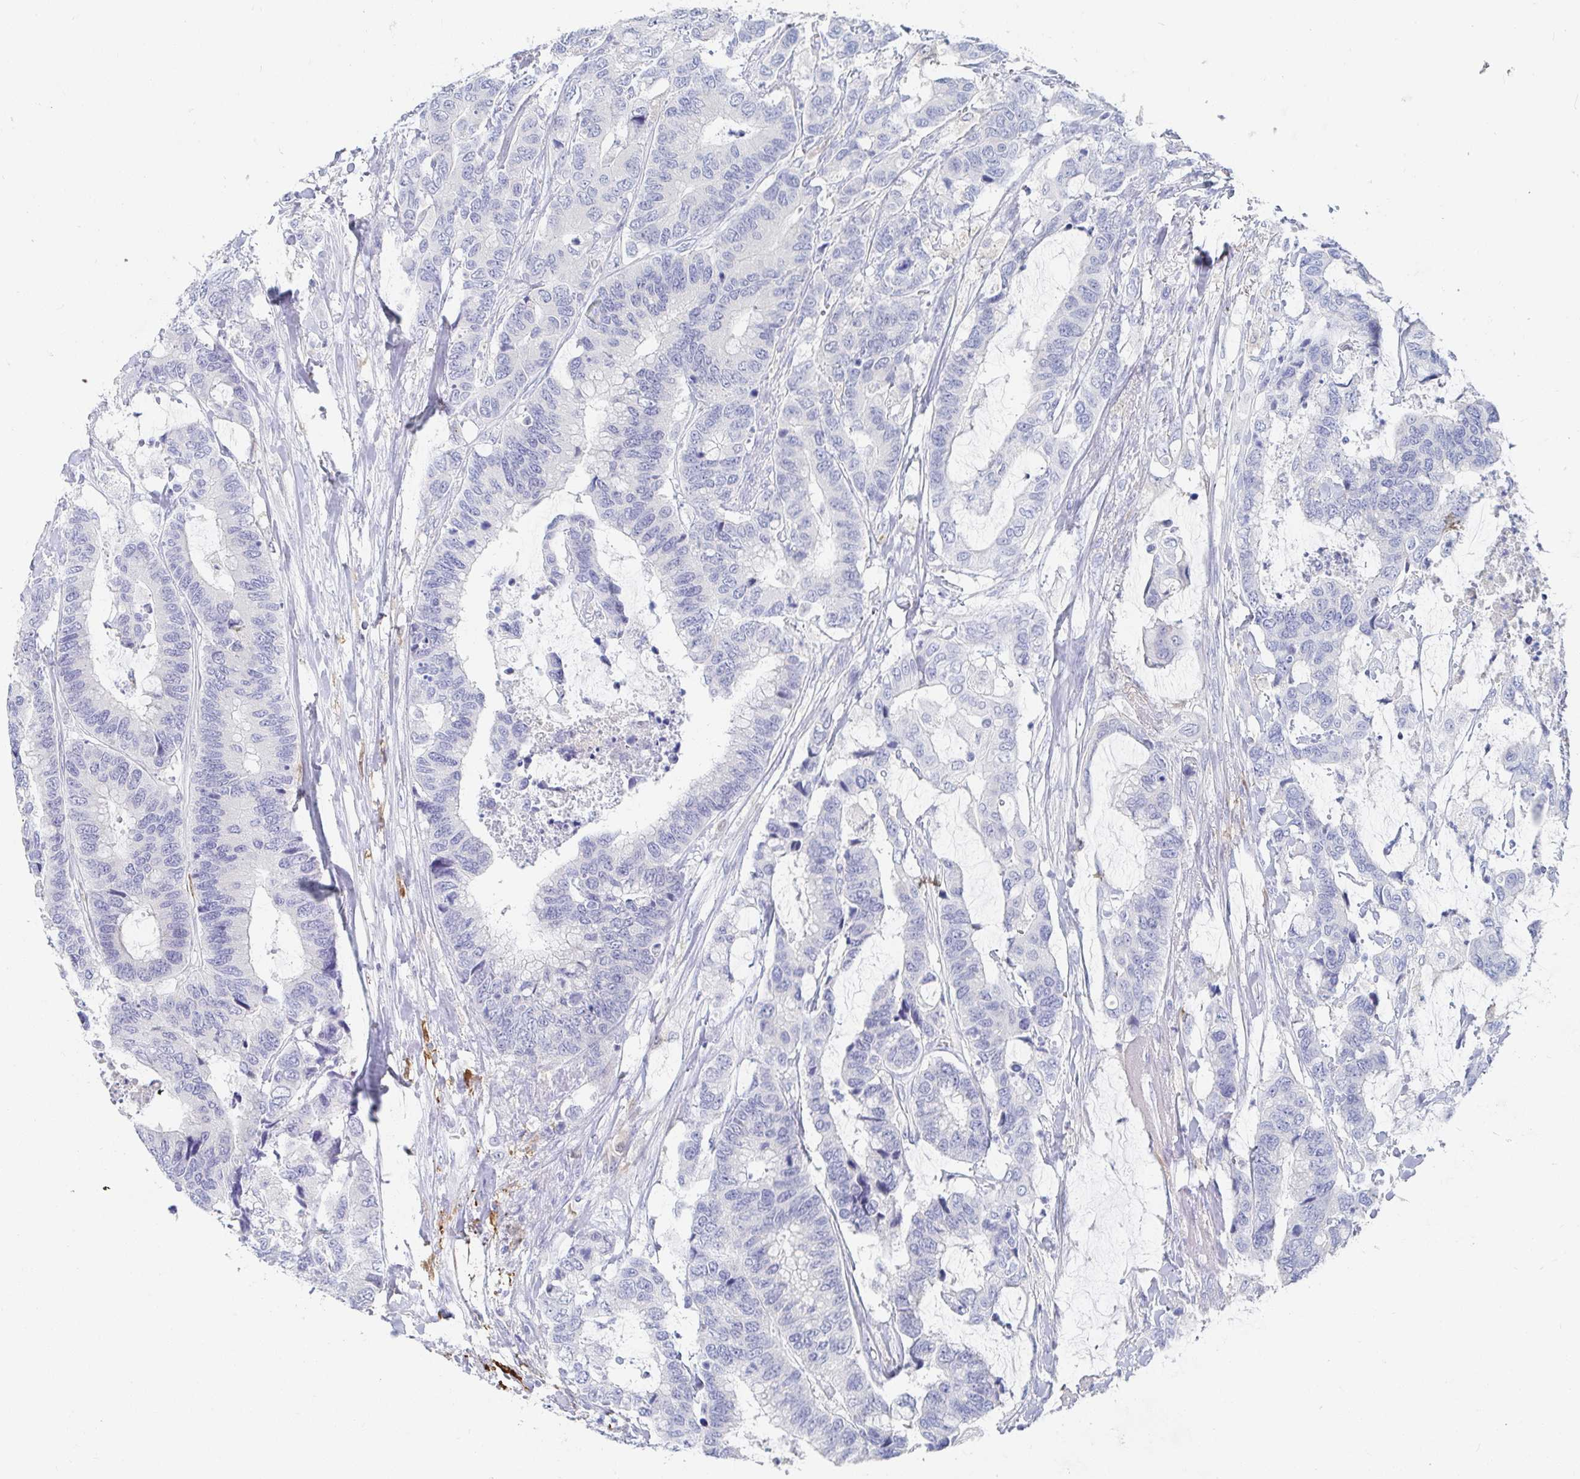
{"staining": {"intensity": "negative", "quantity": "none", "location": "none"}, "tissue": "colorectal cancer", "cell_type": "Tumor cells", "image_type": "cancer", "snomed": [{"axis": "morphology", "description": "Adenocarcinoma, NOS"}, {"axis": "topography", "description": "Rectum"}], "caption": "The histopathology image shows no staining of tumor cells in colorectal adenocarcinoma. Brightfield microscopy of immunohistochemistry (IHC) stained with DAB (brown) and hematoxylin (blue), captured at high magnification.", "gene": "OR2A4", "patient": {"sex": "female", "age": 59}}